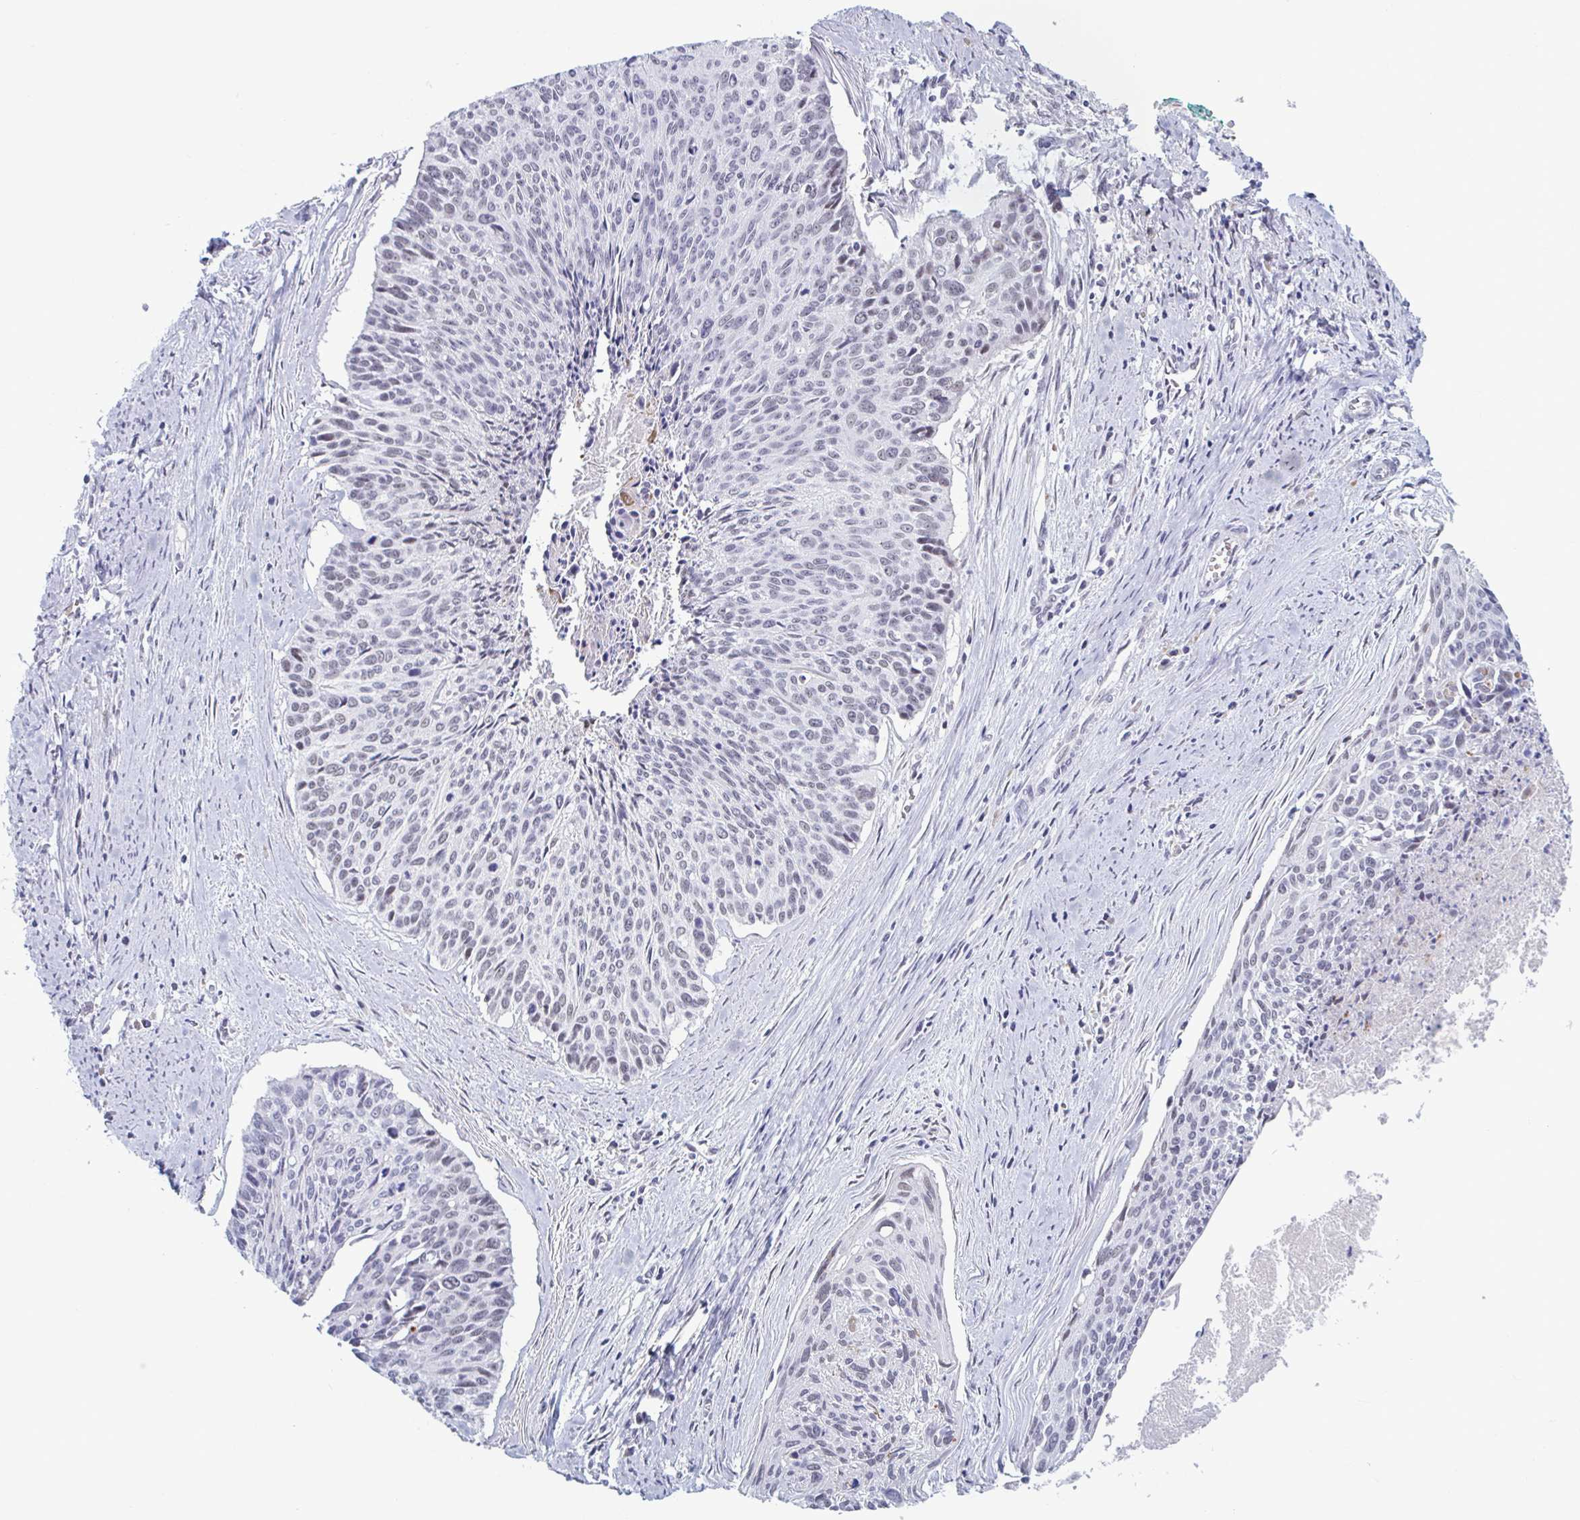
{"staining": {"intensity": "negative", "quantity": "none", "location": "none"}, "tissue": "cervical cancer", "cell_type": "Tumor cells", "image_type": "cancer", "snomed": [{"axis": "morphology", "description": "Squamous cell carcinoma, NOS"}, {"axis": "topography", "description": "Cervix"}], "caption": "A photomicrograph of squamous cell carcinoma (cervical) stained for a protein exhibits no brown staining in tumor cells. (Brightfield microscopy of DAB (3,3'-diaminobenzidine) immunohistochemistry (IHC) at high magnification).", "gene": "MSMB", "patient": {"sex": "female", "age": 55}}